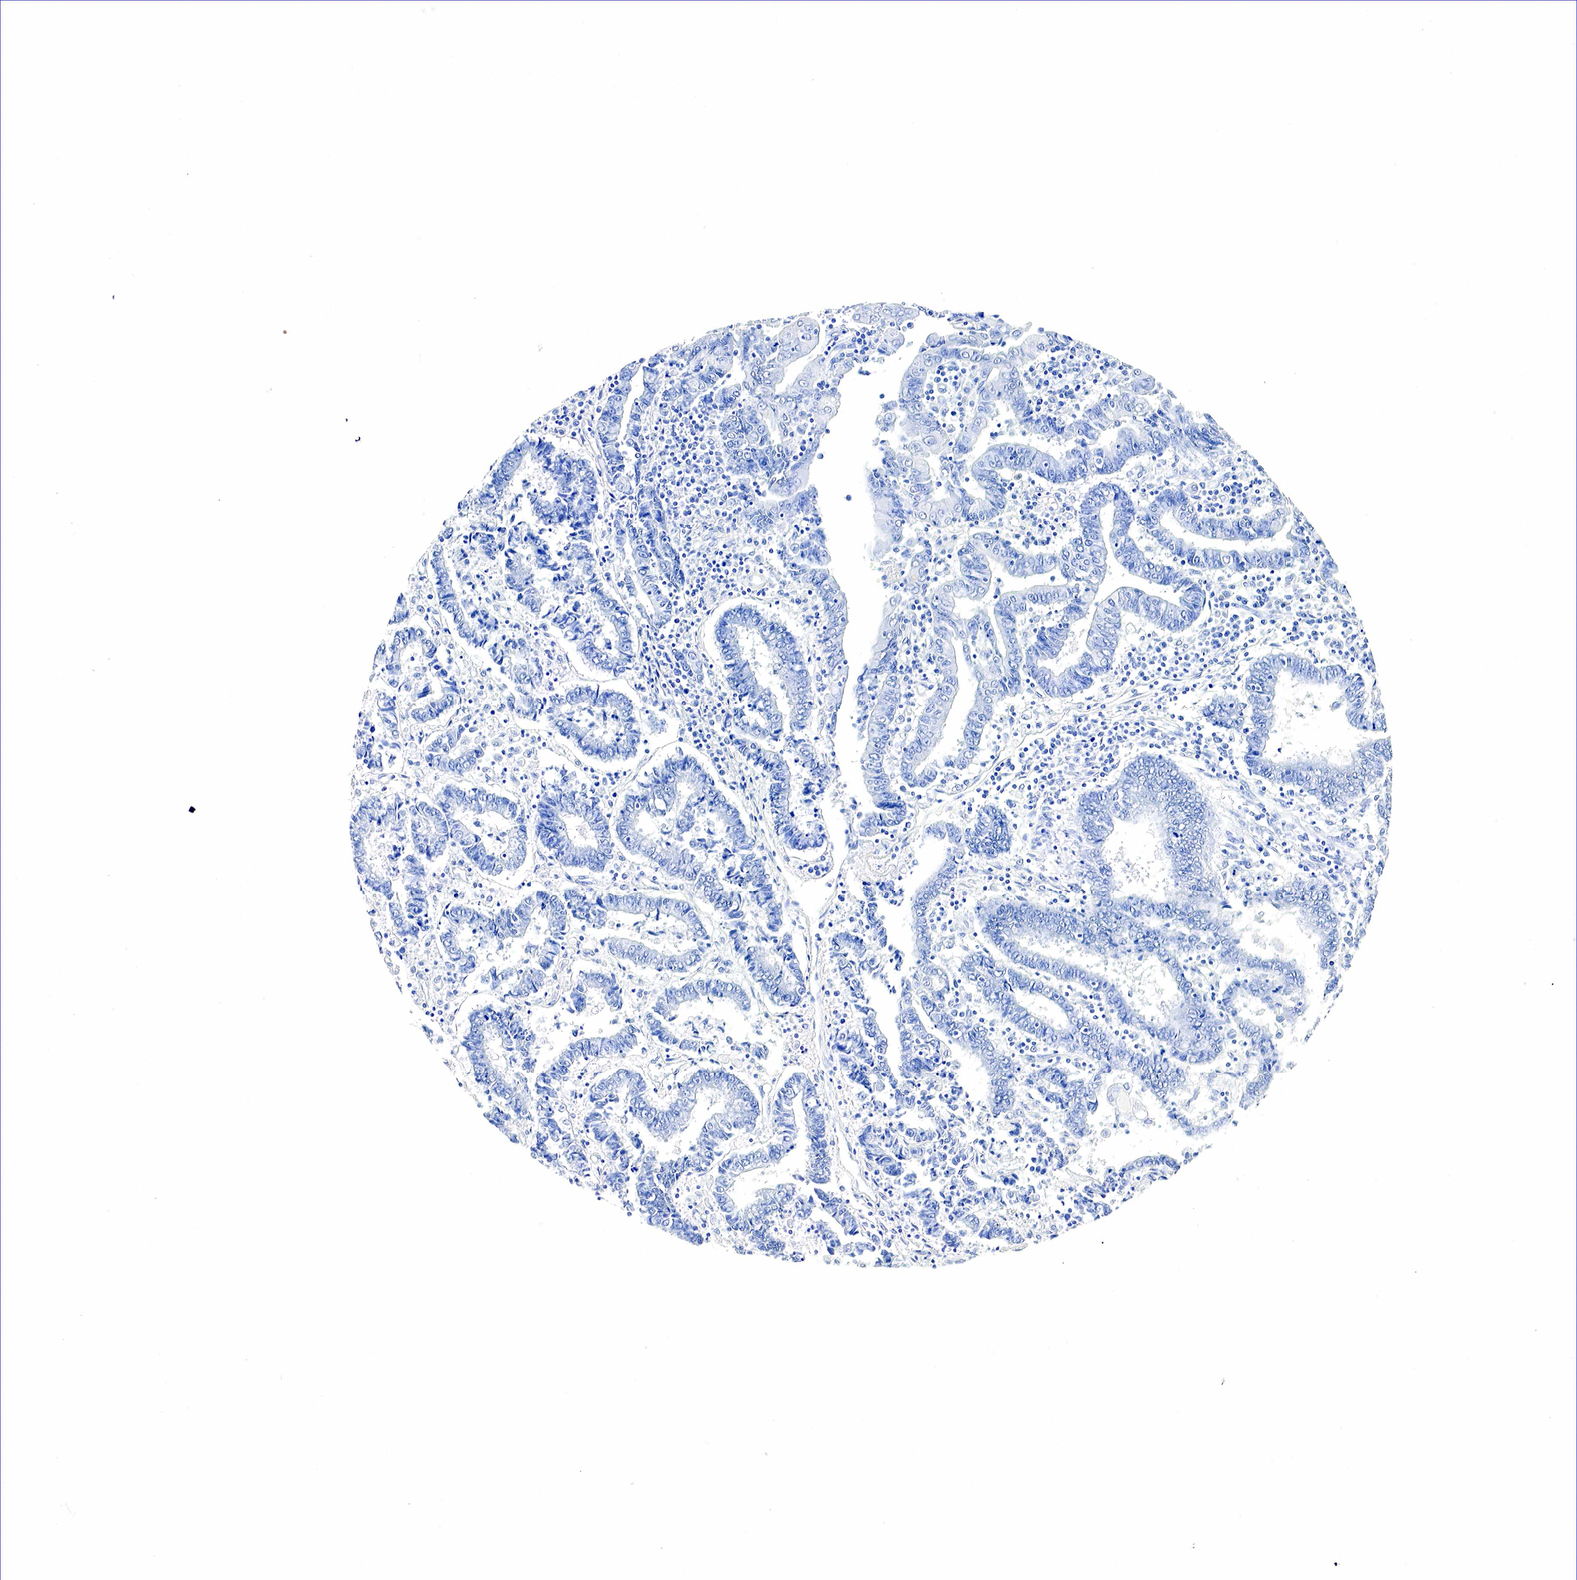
{"staining": {"intensity": "negative", "quantity": "none", "location": "none"}, "tissue": "endometrial cancer", "cell_type": "Tumor cells", "image_type": "cancer", "snomed": [{"axis": "morphology", "description": "Adenocarcinoma, NOS"}, {"axis": "topography", "description": "Endometrium"}], "caption": "A micrograph of human endometrial adenocarcinoma is negative for staining in tumor cells.", "gene": "ACP3", "patient": {"sex": "female", "age": 75}}